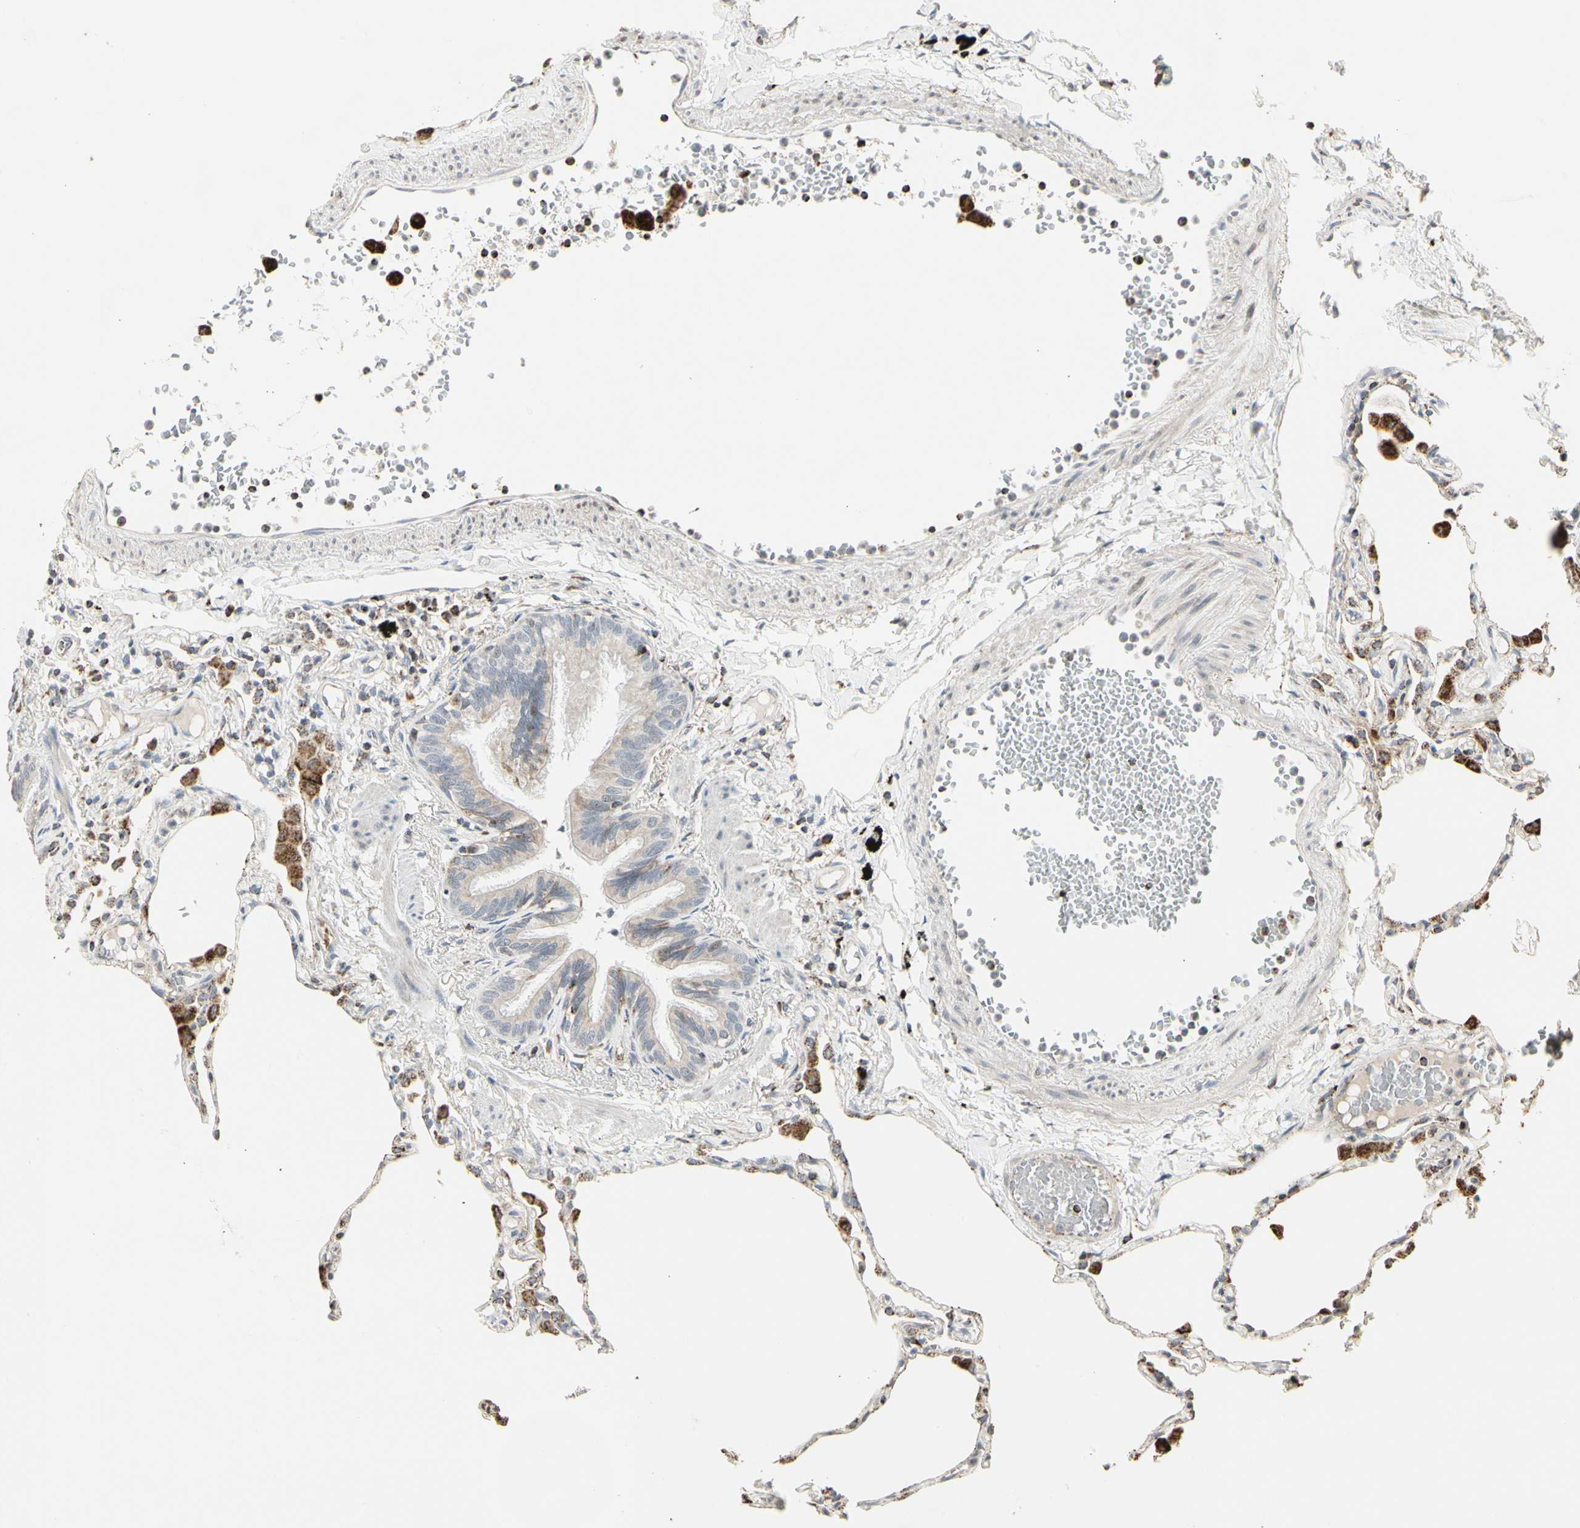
{"staining": {"intensity": "moderate", "quantity": "25%-75%", "location": "cytoplasmic/membranous"}, "tissue": "lung", "cell_type": "Alveolar cells", "image_type": "normal", "snomed": [{"axis": "morphology", "description": "Normal tissue, NOS"}, {"axis": "topography", "description": "Lung"}], "caption": "Unremarkable lung exhibits moderate cytoplasmic/membranous staining in about 25%-75% of alveolar cells (DAB (3,3'-diaminobenzidine) IHC with brightfield microscopy, high magnification)..", "gene": "TMEM176A", "patient": {"sex": "female", "age": 49}}